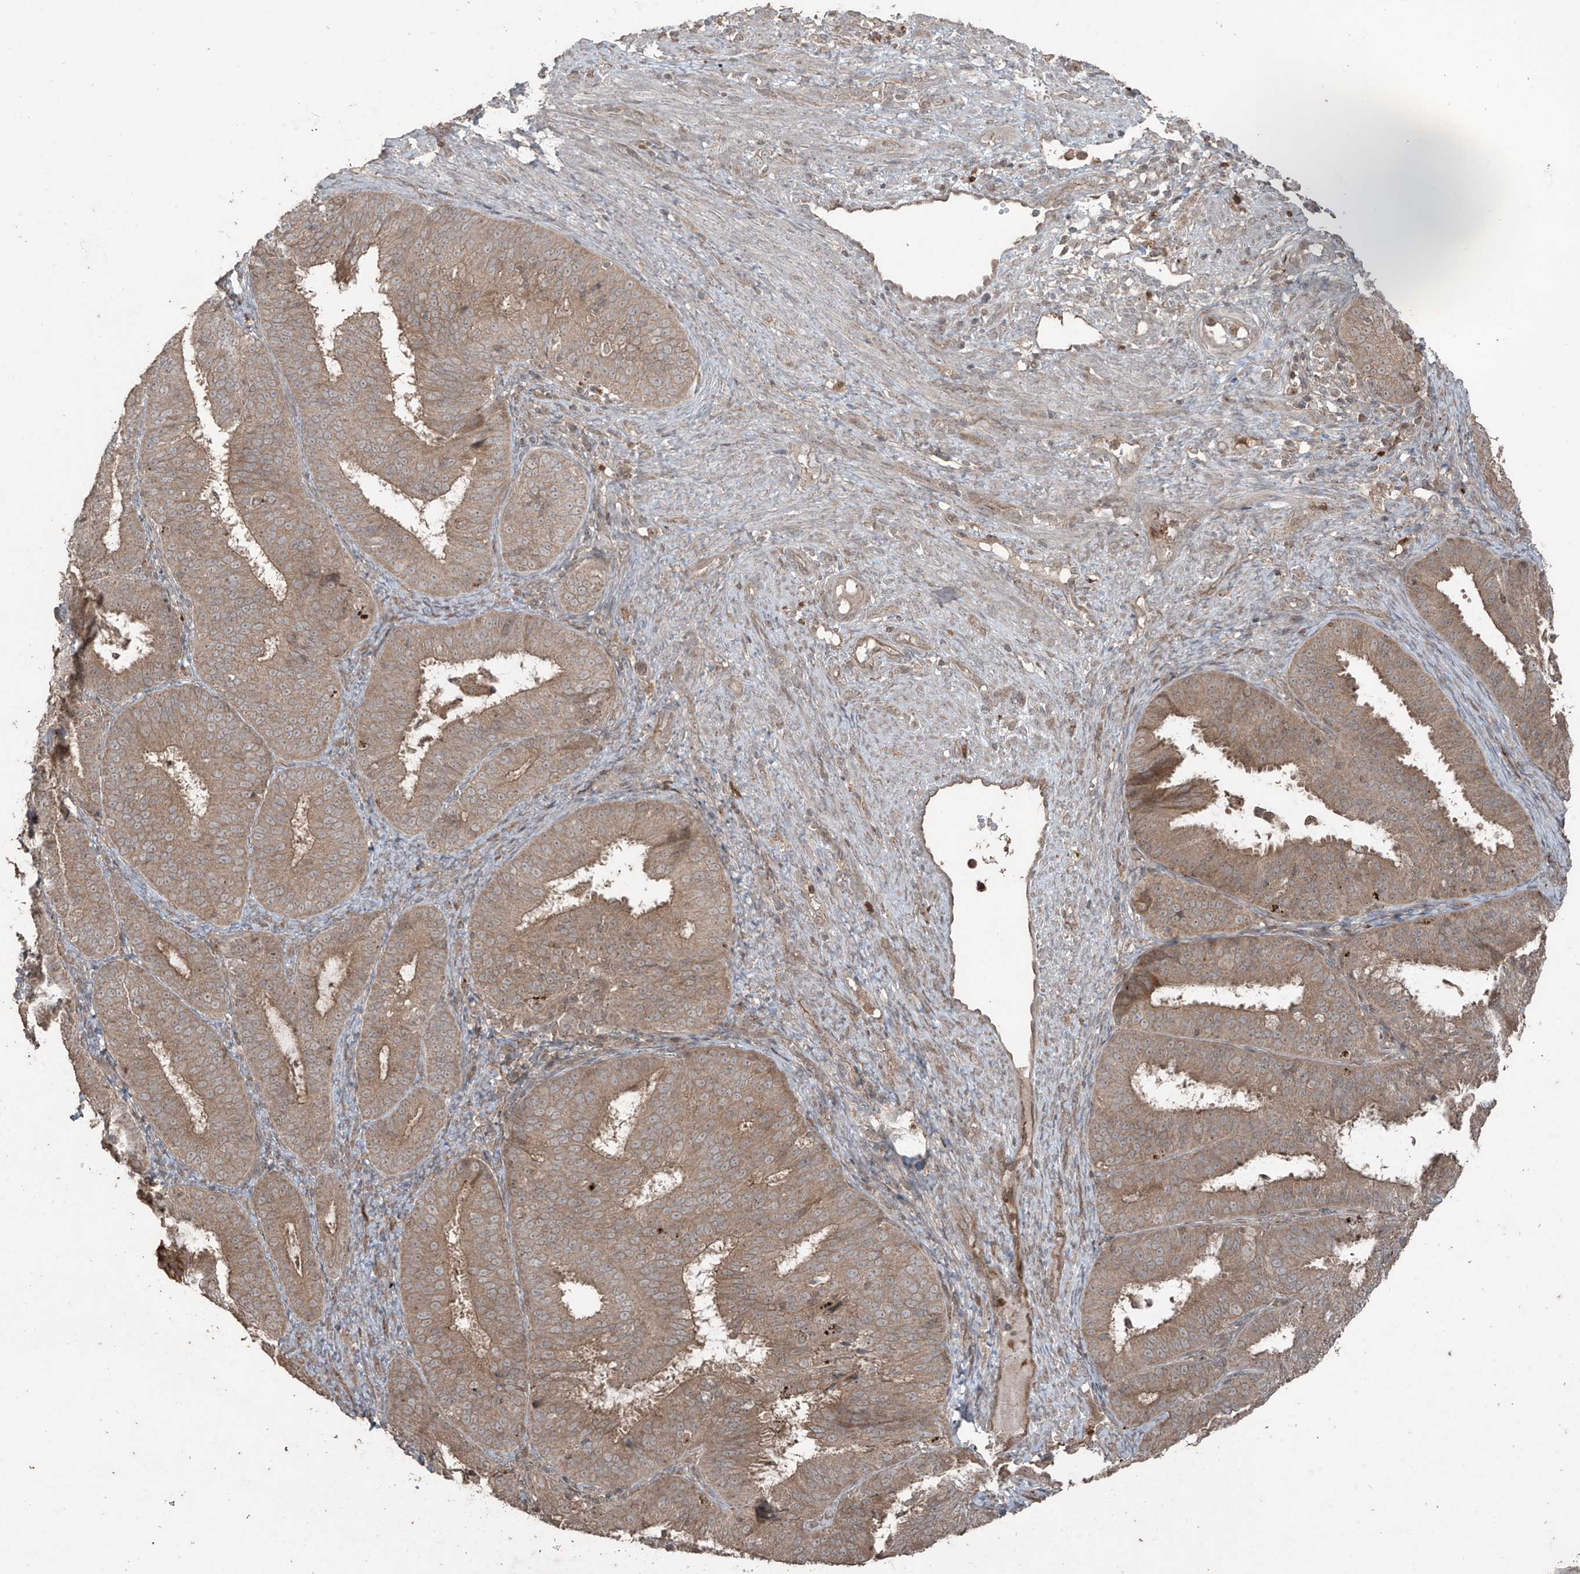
{"staining": {"intensity": "moderate", "quantity": ">75%", "location": "cytoplasmic/membranous"}, "tissue": "endometrial cancer", "cell_type": "Tumor cells", "image_type": "cancer", "snomed": [{"axis": "morphology", "description": "Adenocarcinoma, NOS"}, {"axis": "topography", "description": "Endometrium"}], "caption": "The micrograph reveals immunohistochemical staining of endometrial cancer (adenocarcinoma). There is moderate cytoplasmic/membranous staining is present in approximately >75% of tumor cells.", "gene": "PGPEP1", "patient": {"sex": "female", "age": 51}}